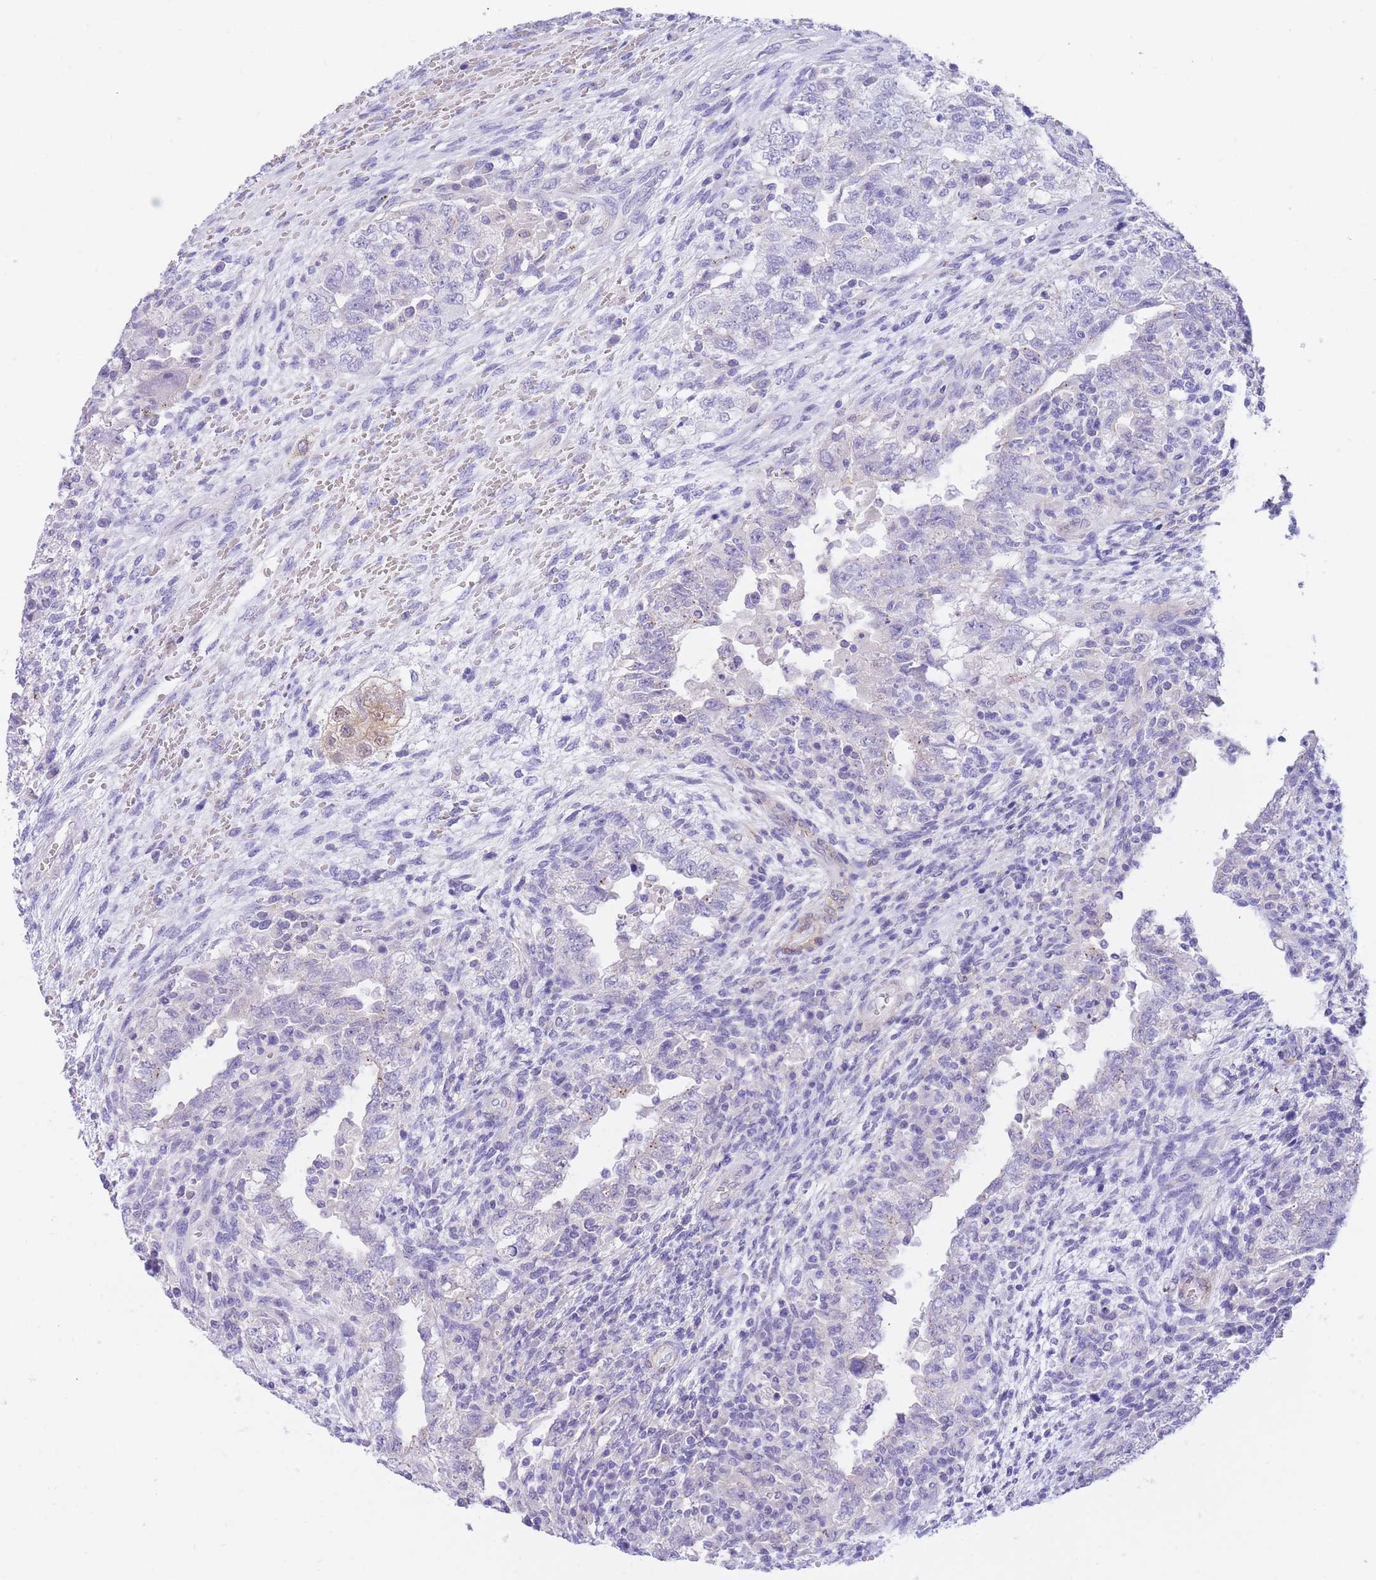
{"staining": {"intensity": "negative", "quantity": "none", "location": "none"}, "tissue": "testis cancer", "cell_type": "Tumor cells", "image_type": "cancer", "snomed": [{"axis": "morphology", "description": "Carcinoma, Embryonal, NOS"}, {"axis": "topography", "description": "Testis"}], "caption": "This is a image of immunohistochemistry (IHC) staining of testis cancer (embryonal carcinoma), which shows no staining in tumor cells. (Stains: DAB (3,3'-diaminobenzidine) immunohistochemistry with hematoxylin counter stain, Microscopy: brightfield microscopy at high magnification).", "gene": "SULT1A1", "patient": {"sex": "male", "age": 26}}